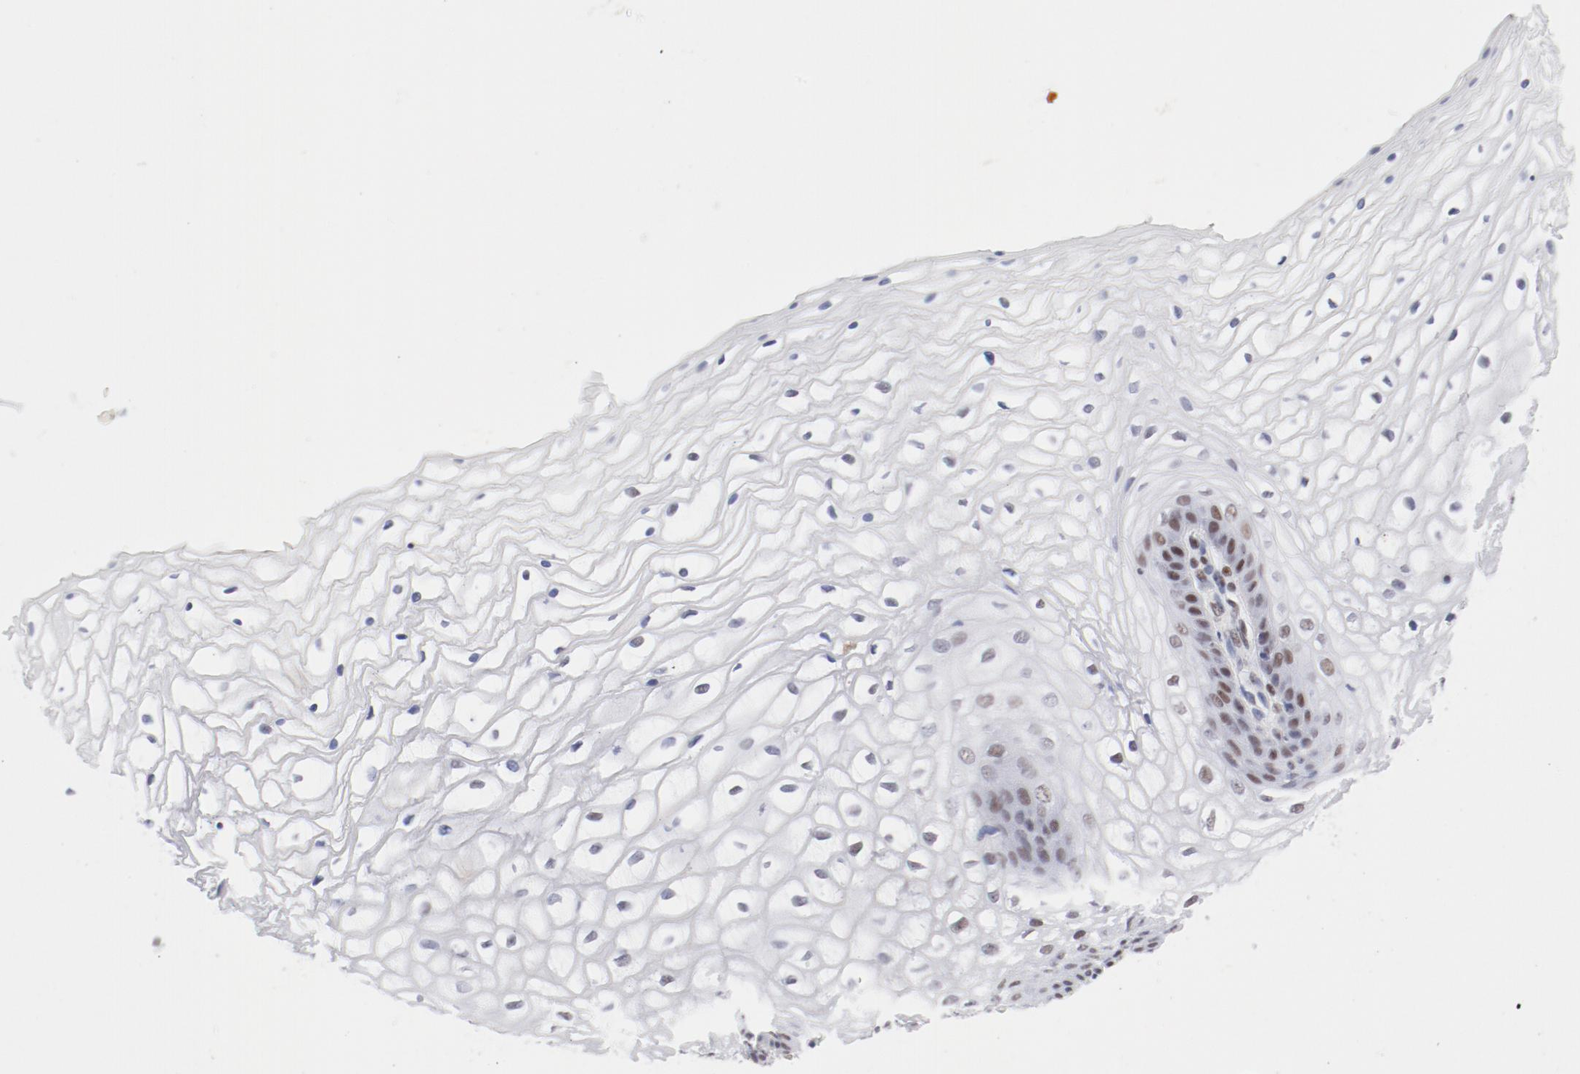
{"staining": {"intensity": "moderate", "quantity": "<25%", "location": "nuclear"}, "tissue": "vagina", "cell_type": "Squamous epithelial cells", "image_type": "normal", "snomed": [{"axis": "morphology", "description": "Normal tissue, NOS"}, {"axis": "topography", "description": "Vagina"}], "caption": "Immunohistochemistry of unremarkable vagina demonstrates low levels of moderate nuclear positivity in approximately <25% of squamous epithelial cells.", "gene": "ATF2", "patient": {"sex": "female", "age": 34}}